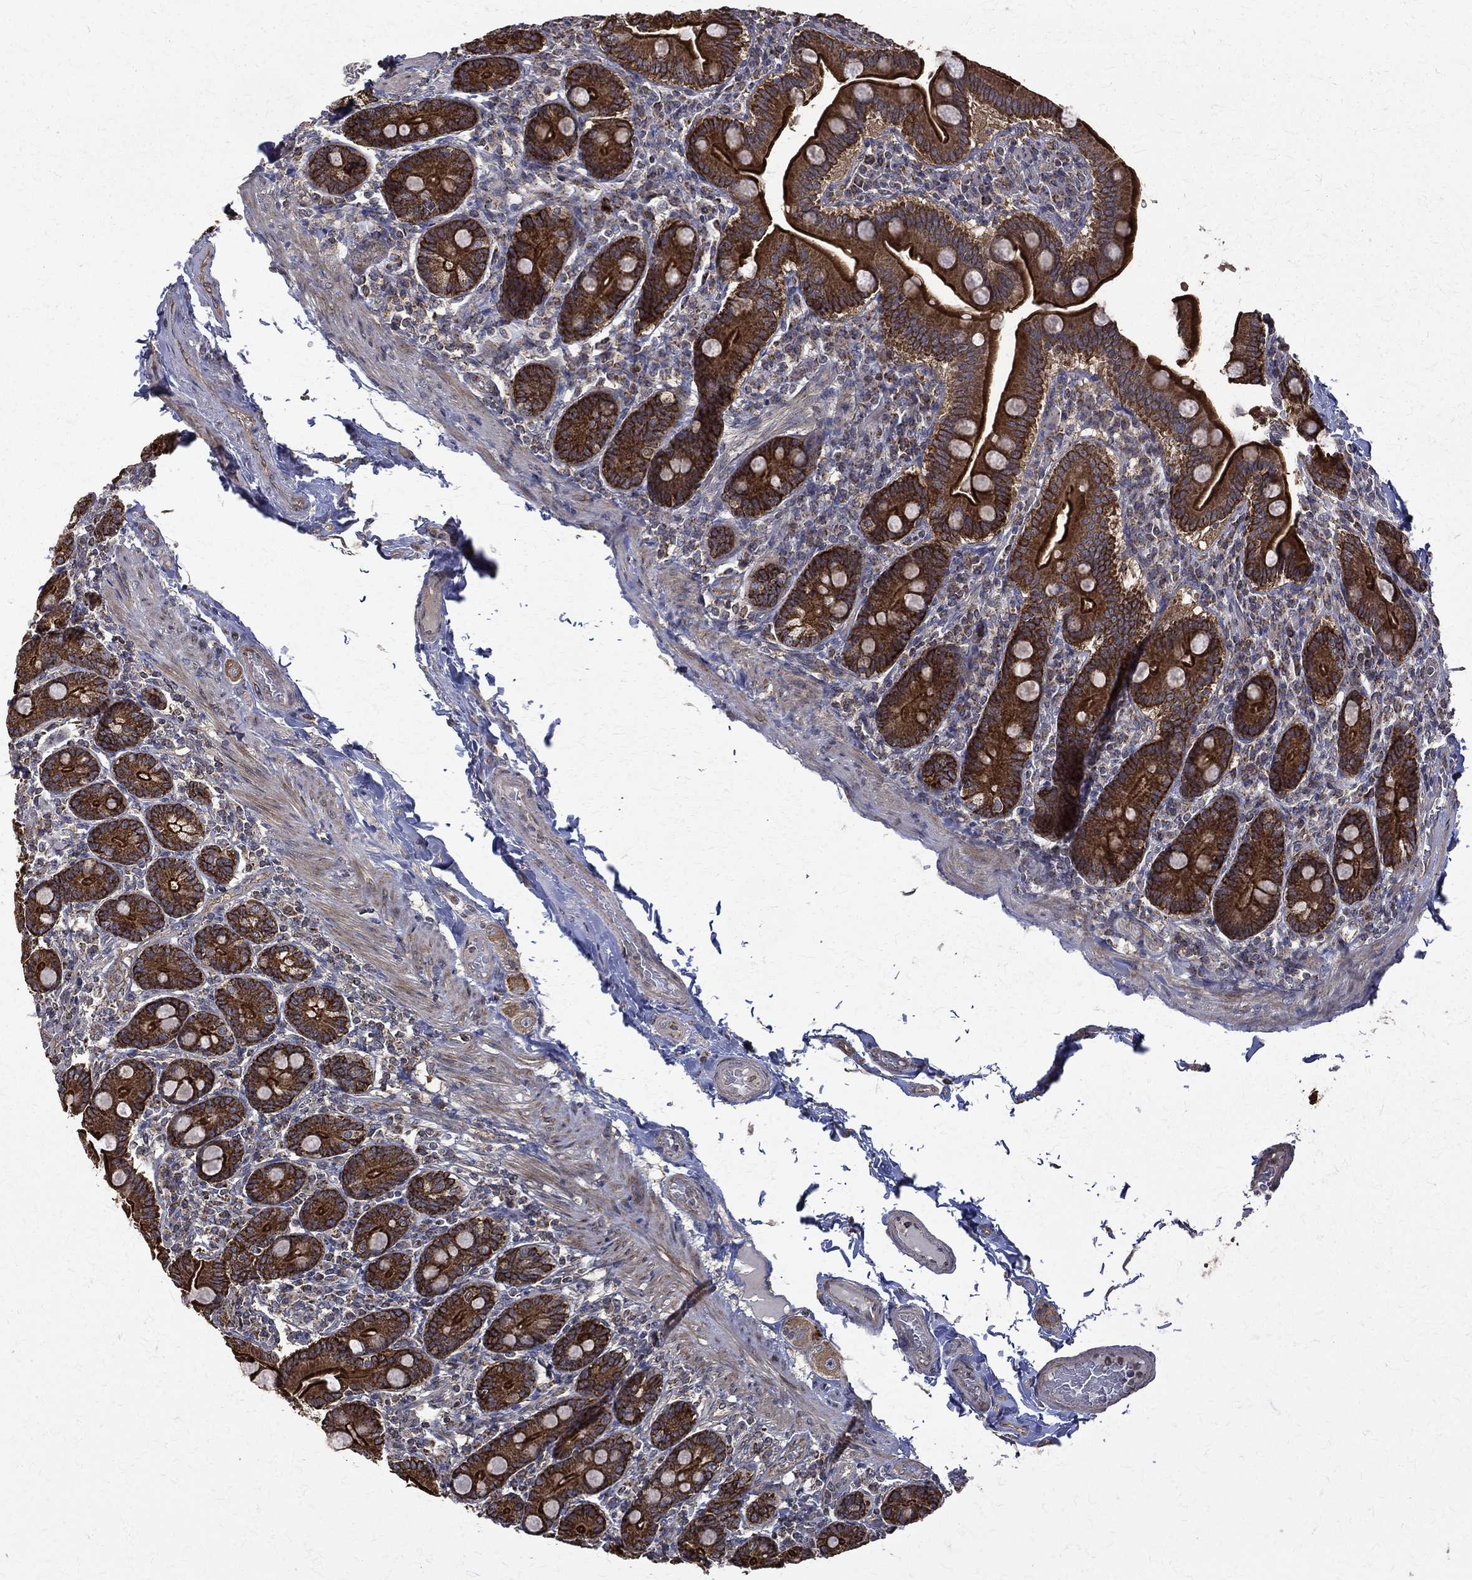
{"staining": {"intensity": "moderate", "quantity": ">75%", "location": "cytoplasmic/membranous"}, "tissue": "small intestine", "cell_type": "Glandular cells", "image_type": "normal", "snomed": [{"axis": "morphology", "description": "Normal tissue, NOS"}, {"axis": "topography", "description": "Small intestine"}], "caption": "High-magnification brightfield microscopy of normal small intestine stained with DAB (3,3'-diaminobenzidine) (brown) and counterstained with hematoxylin (blue). glandular cells exhibit moderate cytoplasmic/membranous staining is appreciated in about>75% of cells. The protein of interest is shown in brown color, while the nuclei are stained blue.", "gene": "RPGR", "patient": {"sex": "male", "age": 66}}